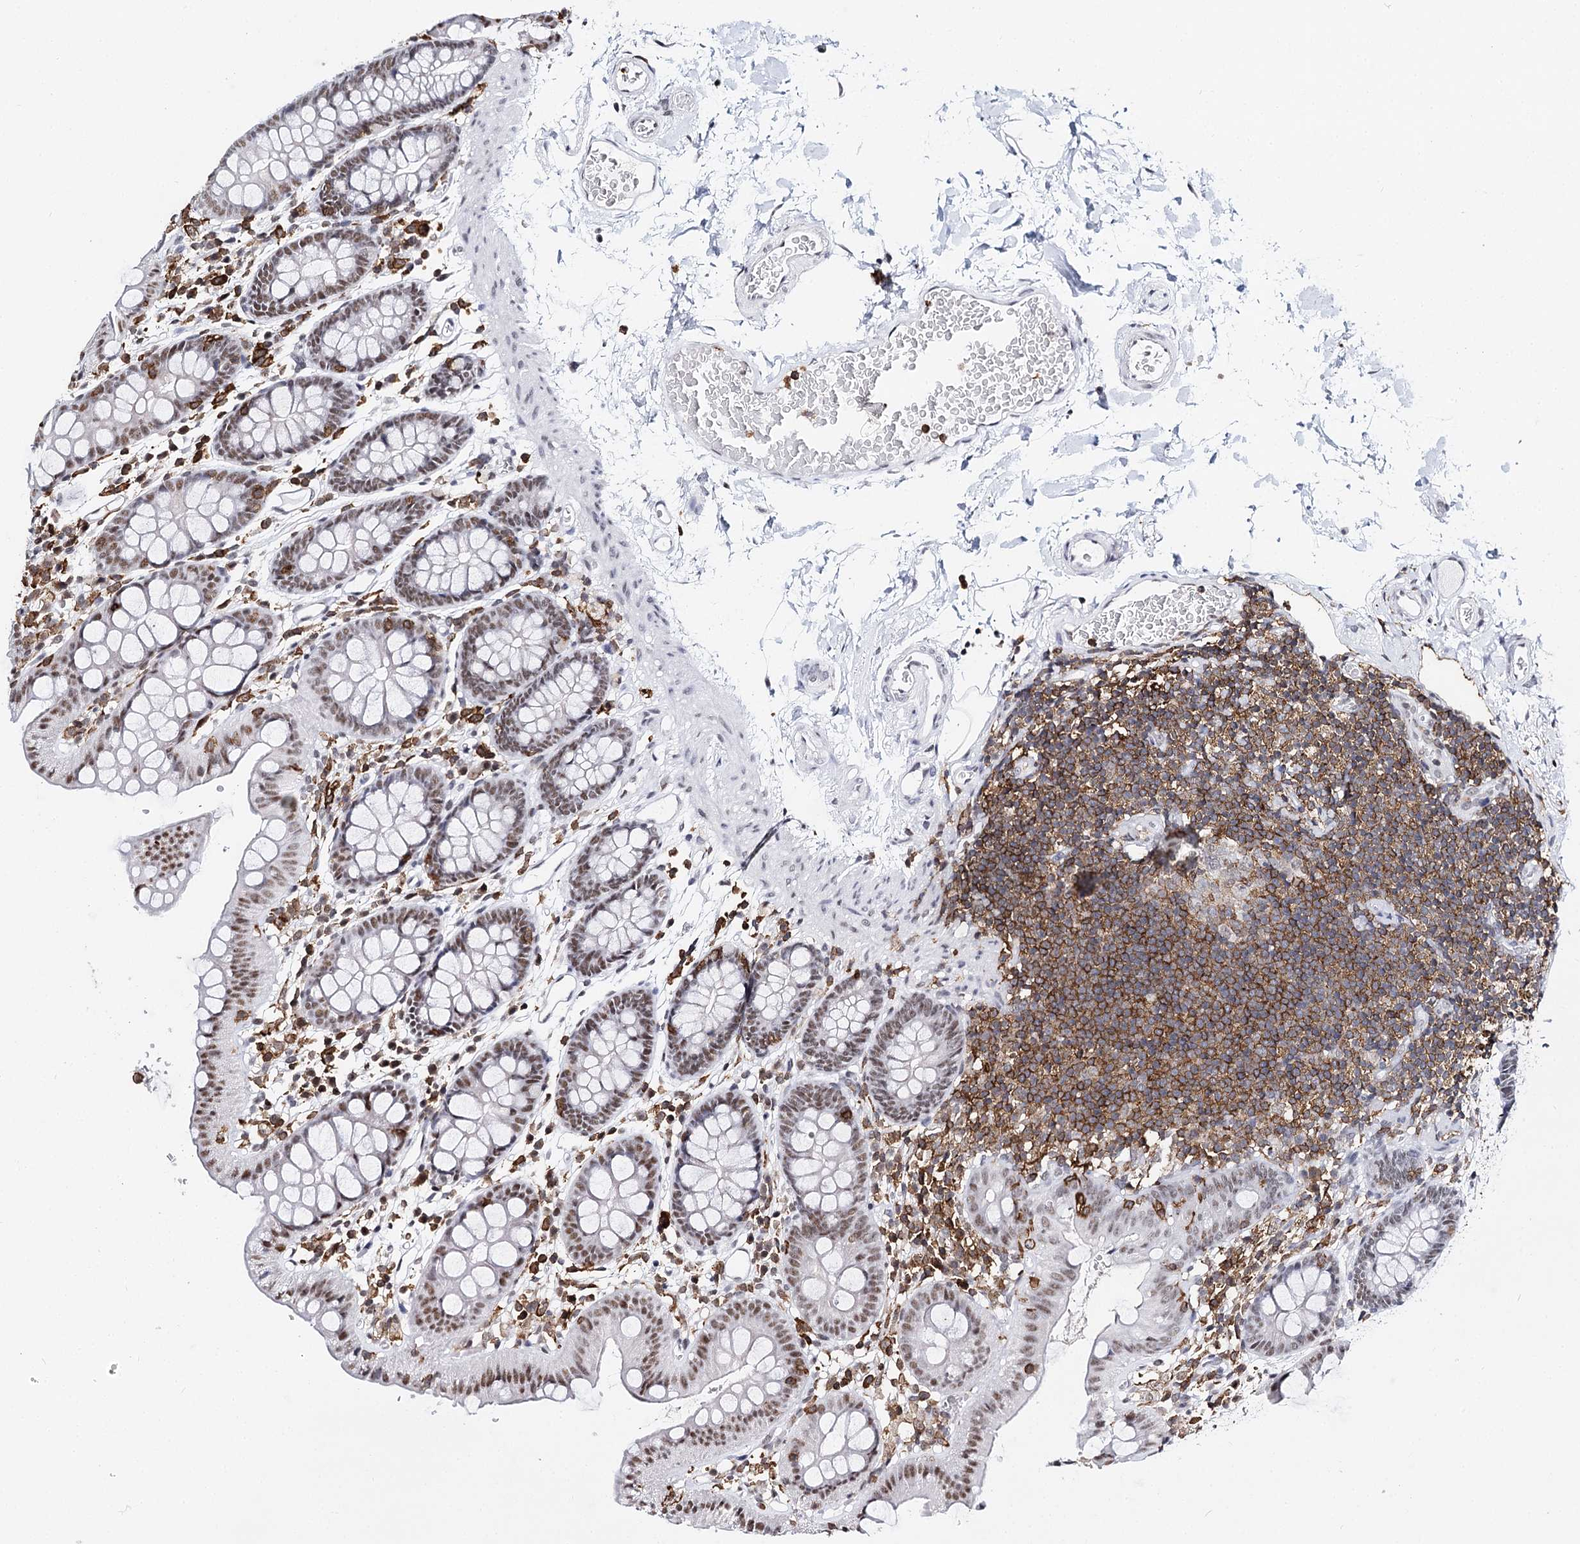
{"staining": {"intensity": "negative", "quantity": "none", "location": "none"}, "tissue": "colon", "cell_type": "Endothelial cells", "image_type": "normal", "snomed": [{"axis": "morphology", "description": "Normal tissue, NOS"}, {"axis": "topography", "description": "Colon"}], "caption": "This is an immunohistochemistry (IHC) photomicrograph of unremarkable colon. There is no positivity in endothelial cells.", "gene": "BARD1", "patient": {"sex": "male", "age": 75}}